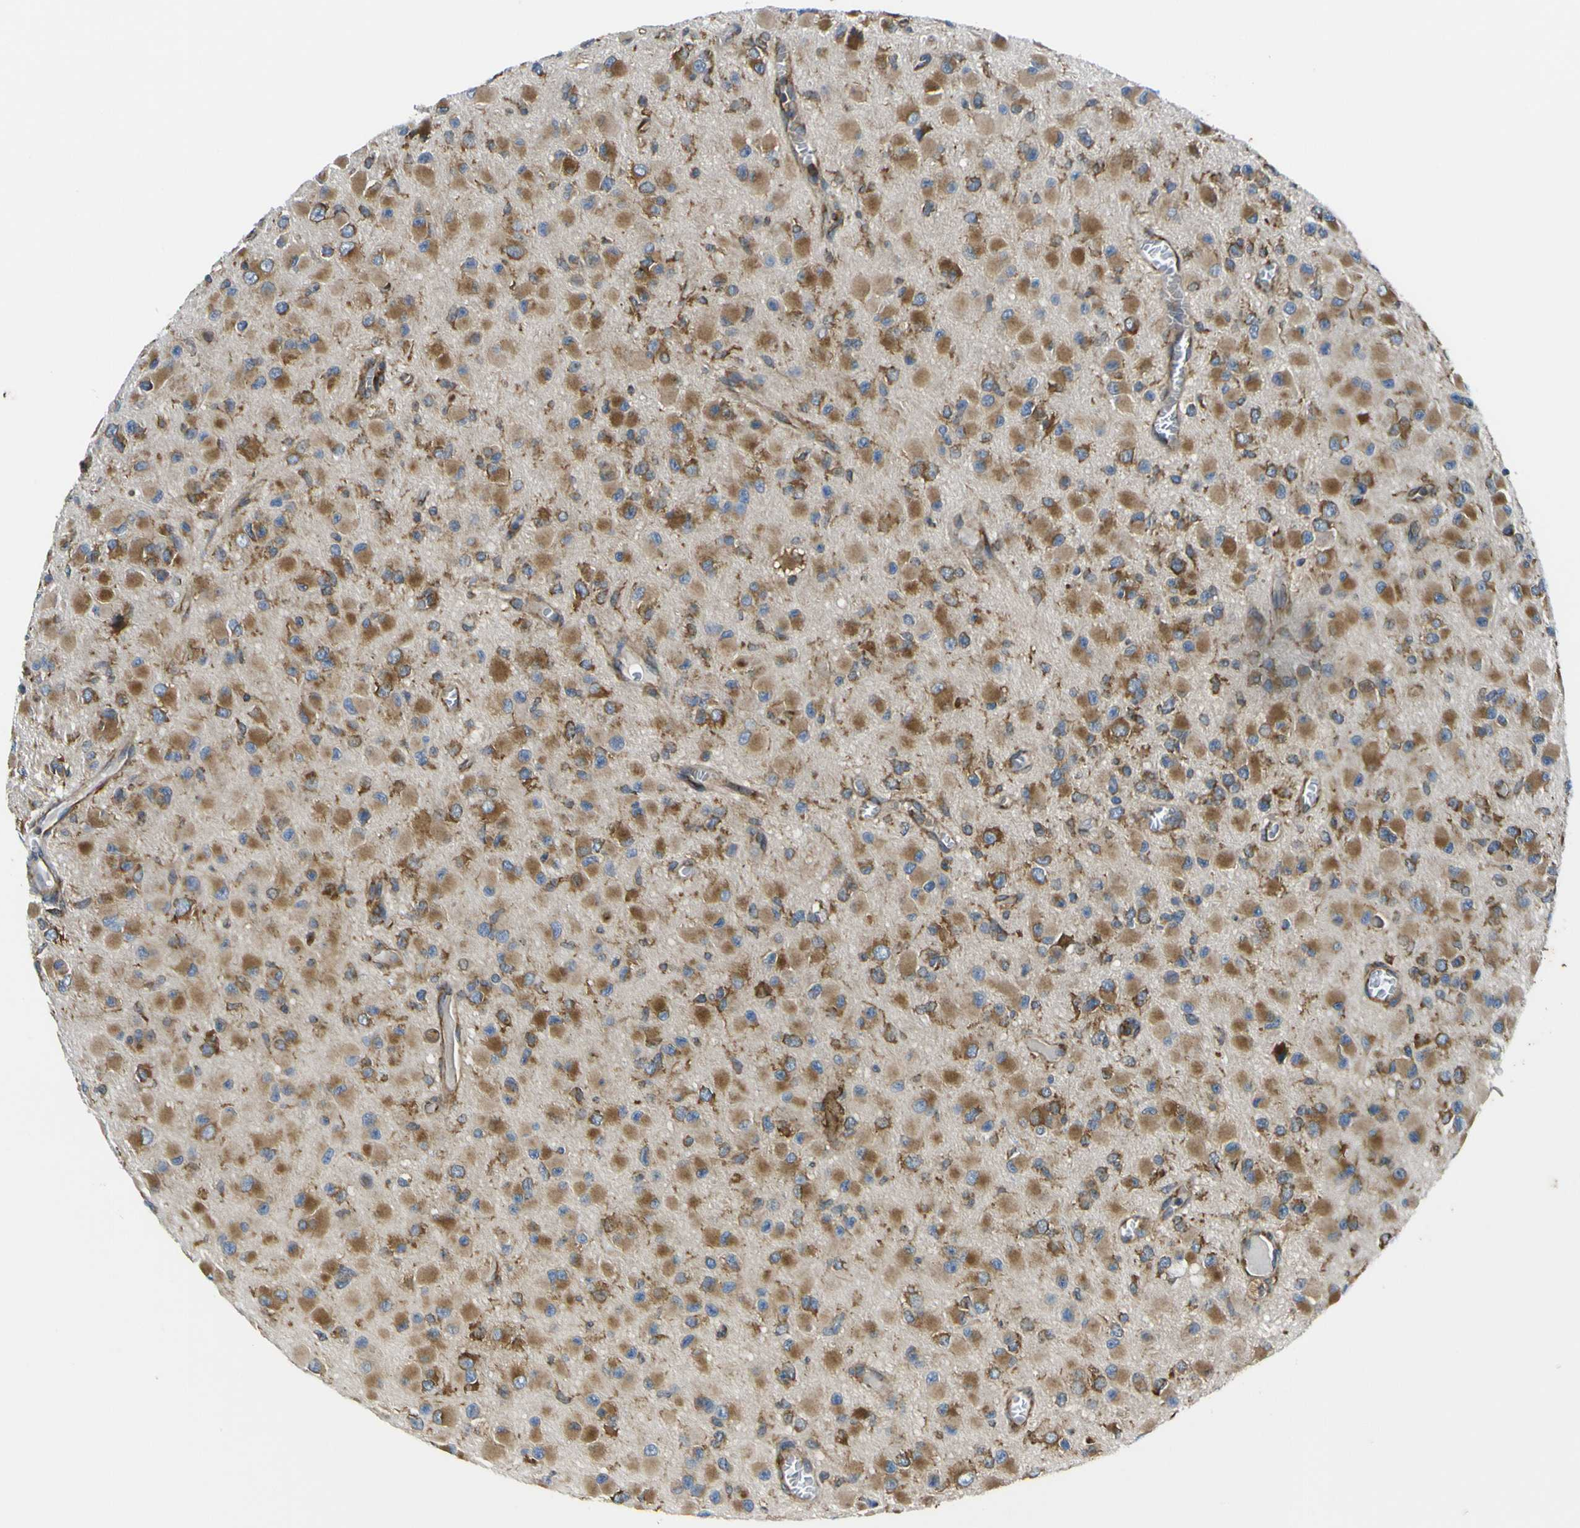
{"staining": {"intensity": "moderate", "quantity": ">75%", "location": "cytoplasmic/membranous"}, "tissue": "glioma", "cell_type": "Tumor cells", "image_type": "cancer", "snomed": [{"axis": "morphology", "description": "Glioma, malignant, Low grade"}, {"axis": "topography", "description": "Brain"}], "caption": "Immunohistochemistry (DAB) staining of human malignant glioma (low-grade) shows moderate cytoplasmic/membranous protein positivity in approximately >75% of tumor cells.", "gene": "RPSA", "patient": {"sex": "male", "age": 42}}